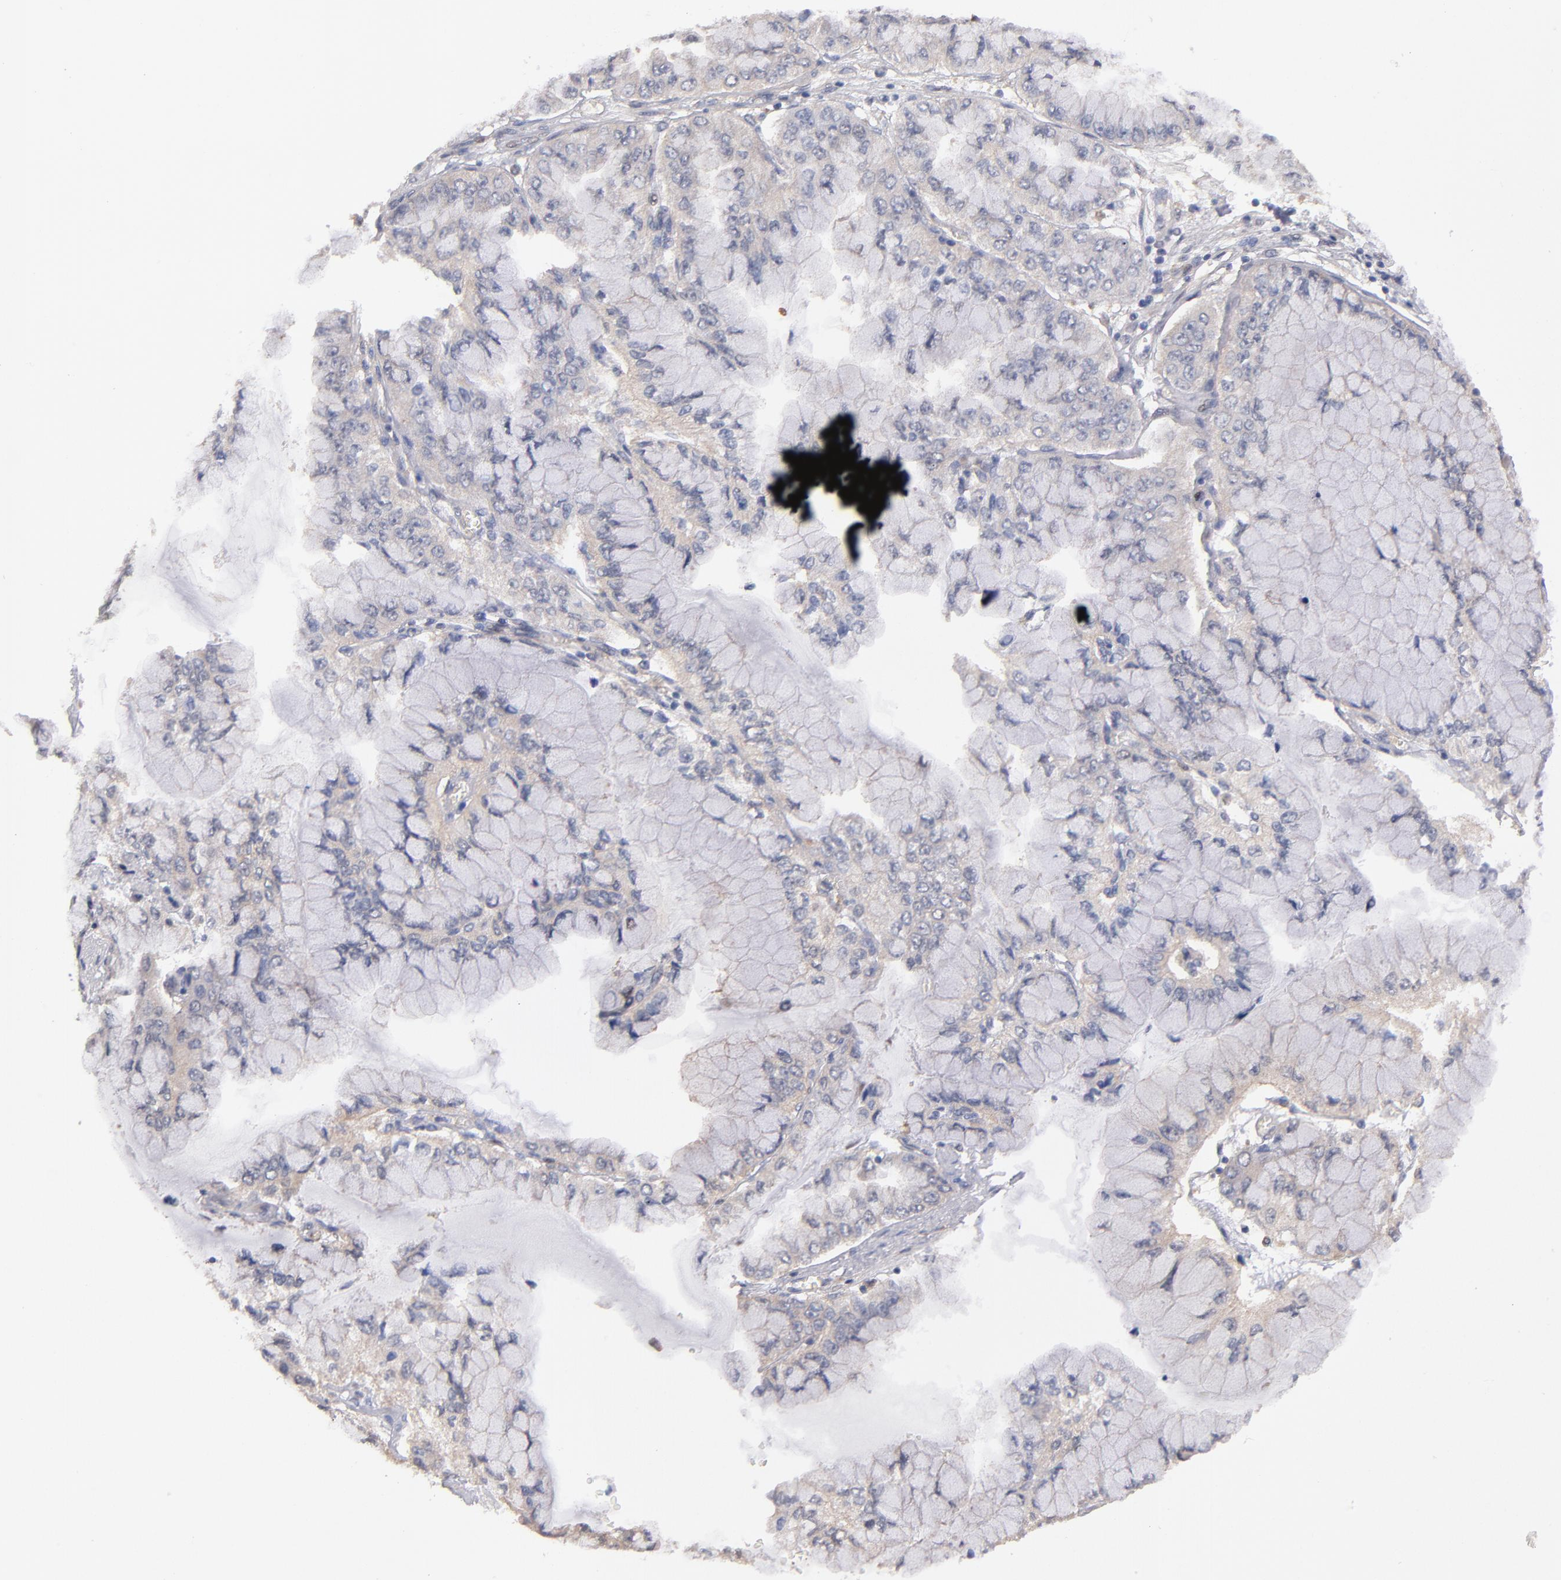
{"staining": {"intensity": "moderate", "quantity": ">75%", "location": "cytoplasmic/membranous"}, "tissue": "liver cancer", "cell_type": "Tumor cells", "image_type": "cancer", "snomed": [{"axis": "morphology", "description": "Cholangiocarcinoma"}, {"axis": "topography", "description": "Liver"}], "caption": "Tumor cells reveal medium levels of moderate cytoplasmic/membranous positivity in about >75% of cells in liver cancer (cholangiocarcinoma). (DAB (3,3'-diaminobenzidine) IHC with brightfield microscopy, high magnification).", "gene": "GMFG", "patient": {"sex": "female", "age": 79}}